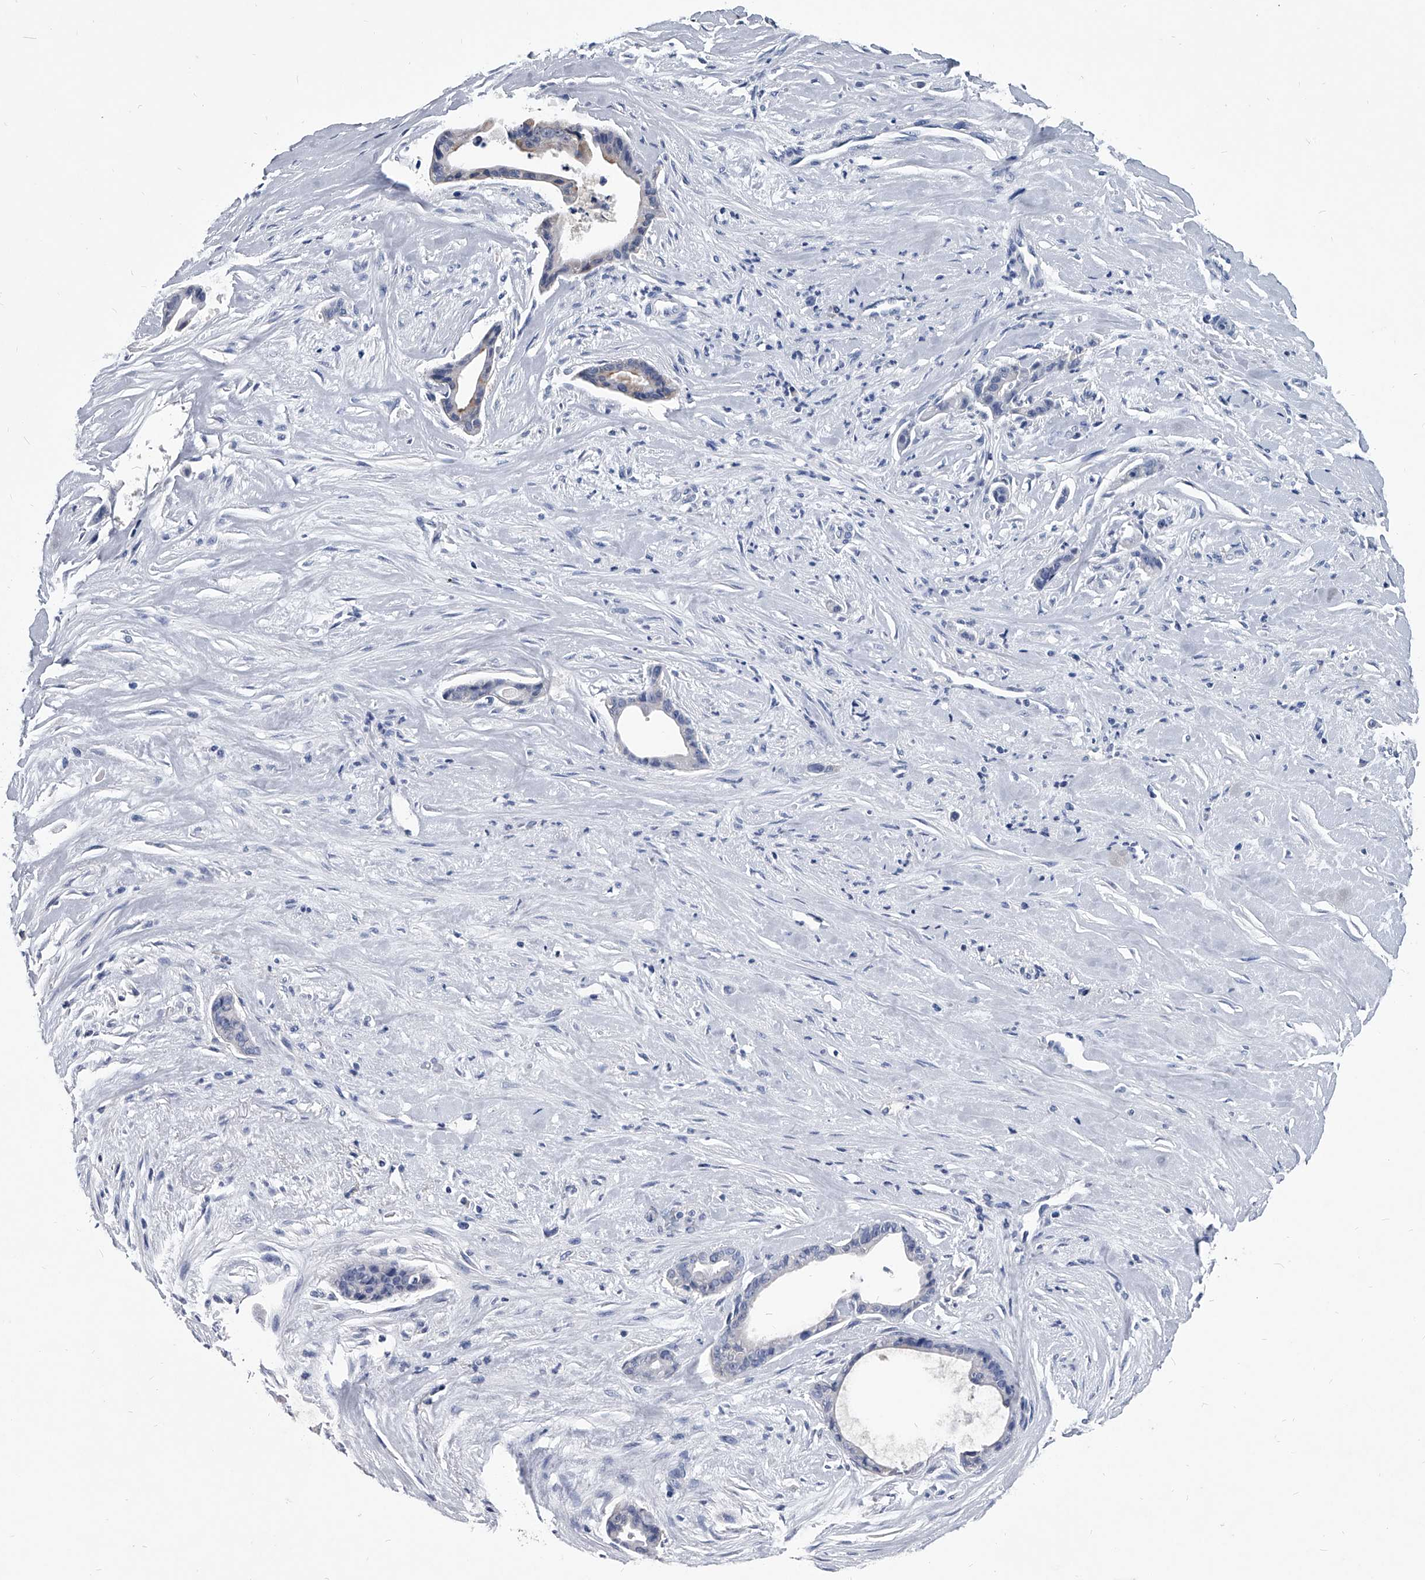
{"staining": {"intensity": "negative", "quantity": "none", "location": "none"}, "tissue": "liver cancer", "cell_type": "Tumor cells", "image_type": "cancer", "snomed": [{"axis": "morphology", "description": "Cholangiocarcinoma"}, {"axis": "topography", "description": "Liver"}], "caption": "Human cholangiocarcinoma (liver) stained for a protein using IHC exhibits no expression in tumor cells.", "gene": "BCAS1", "patient": {"sex": "female", "age": 55}}